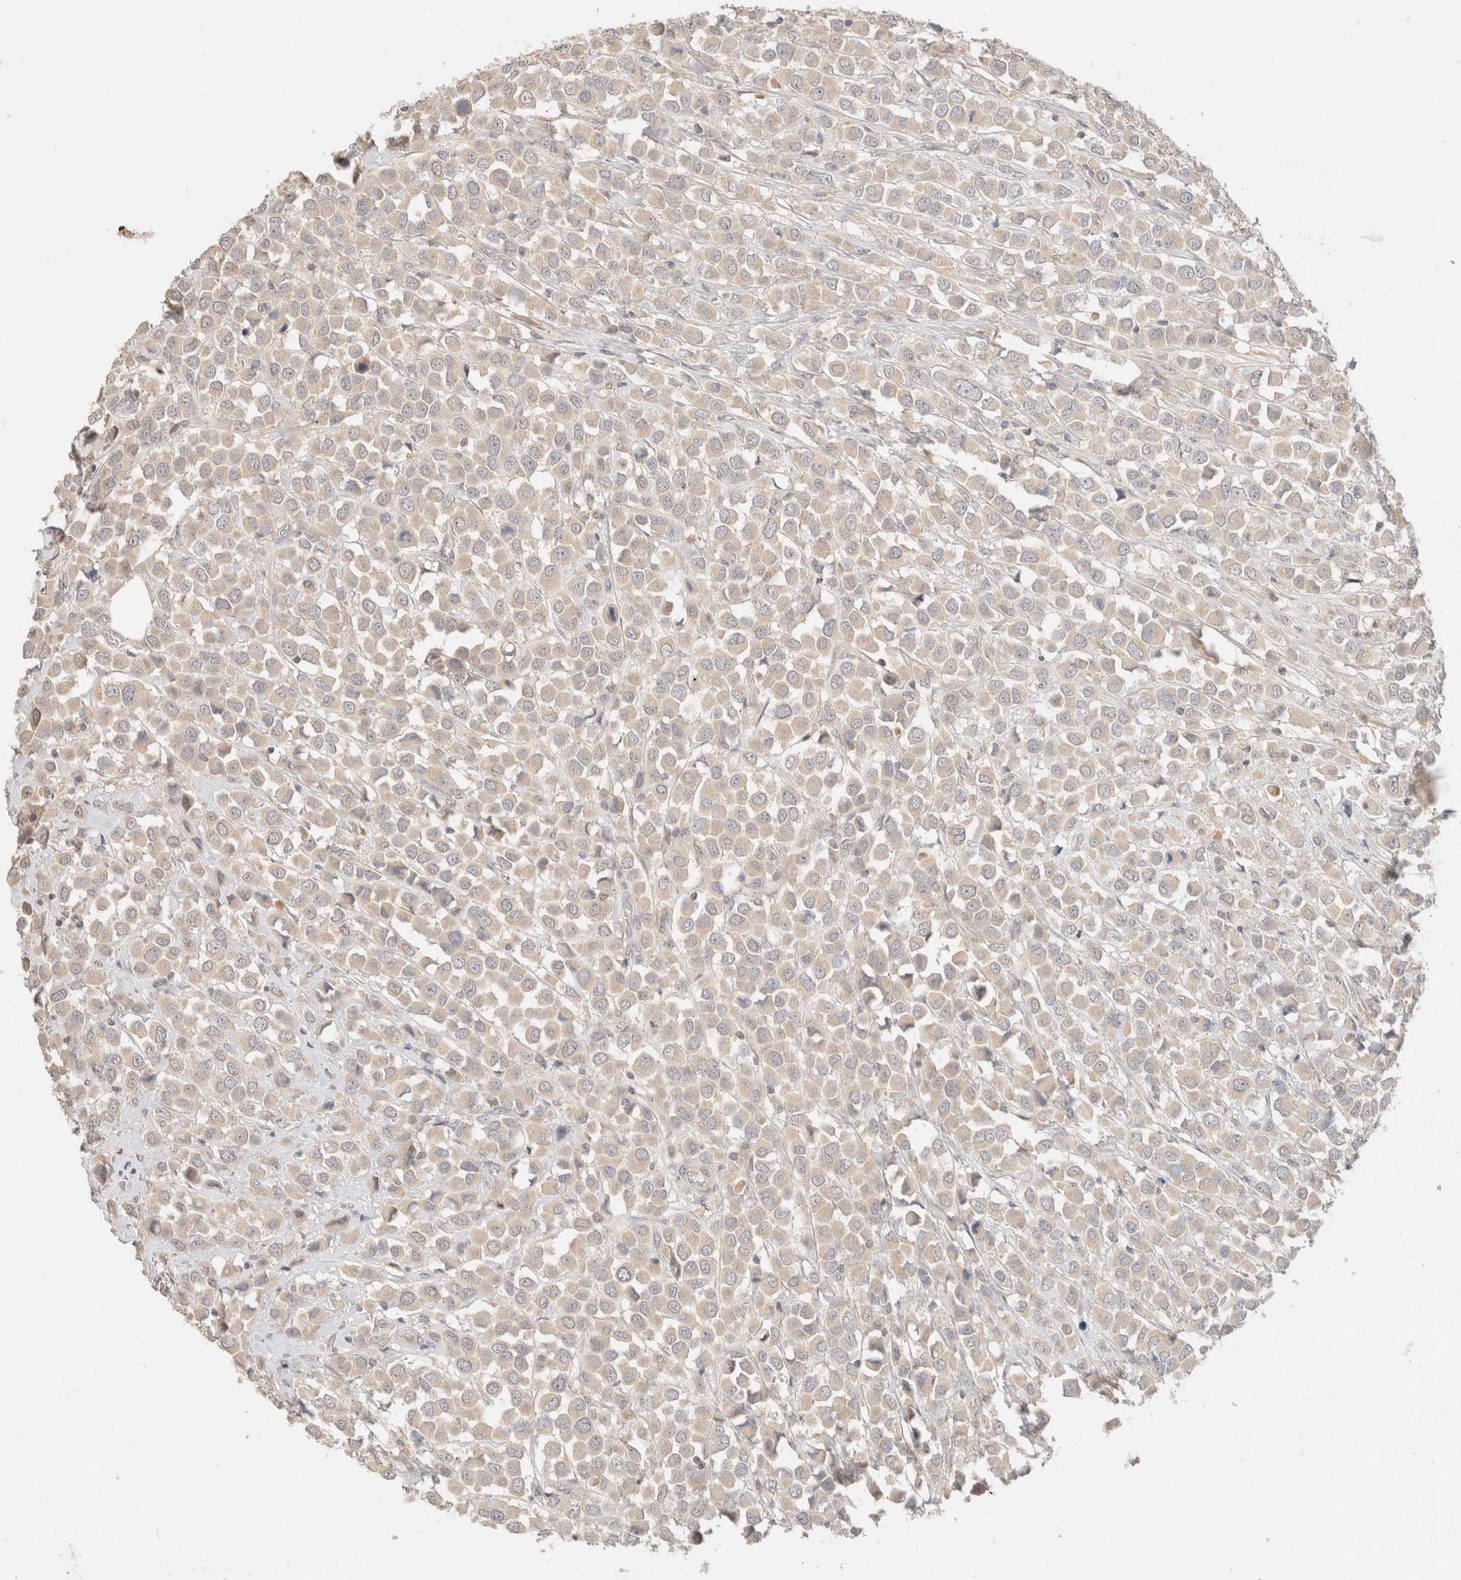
{"staining": {"intensity": "negative", "quantity": "none", "location": "none"}, "tissue": "breast cancer", "cell_type": "Tumor cells", "image_type": "cancer", "snomed": [{"axis": "morphology", "description": "Duct carcinoma"}, {"axis": "topography", "description": "Breast"}], "caption": "This is an IHC image of human breast cancer. There is no positivity in tumor cells.", "gene": "SARM1", "patient": {"sex": "female", "age": 61}}